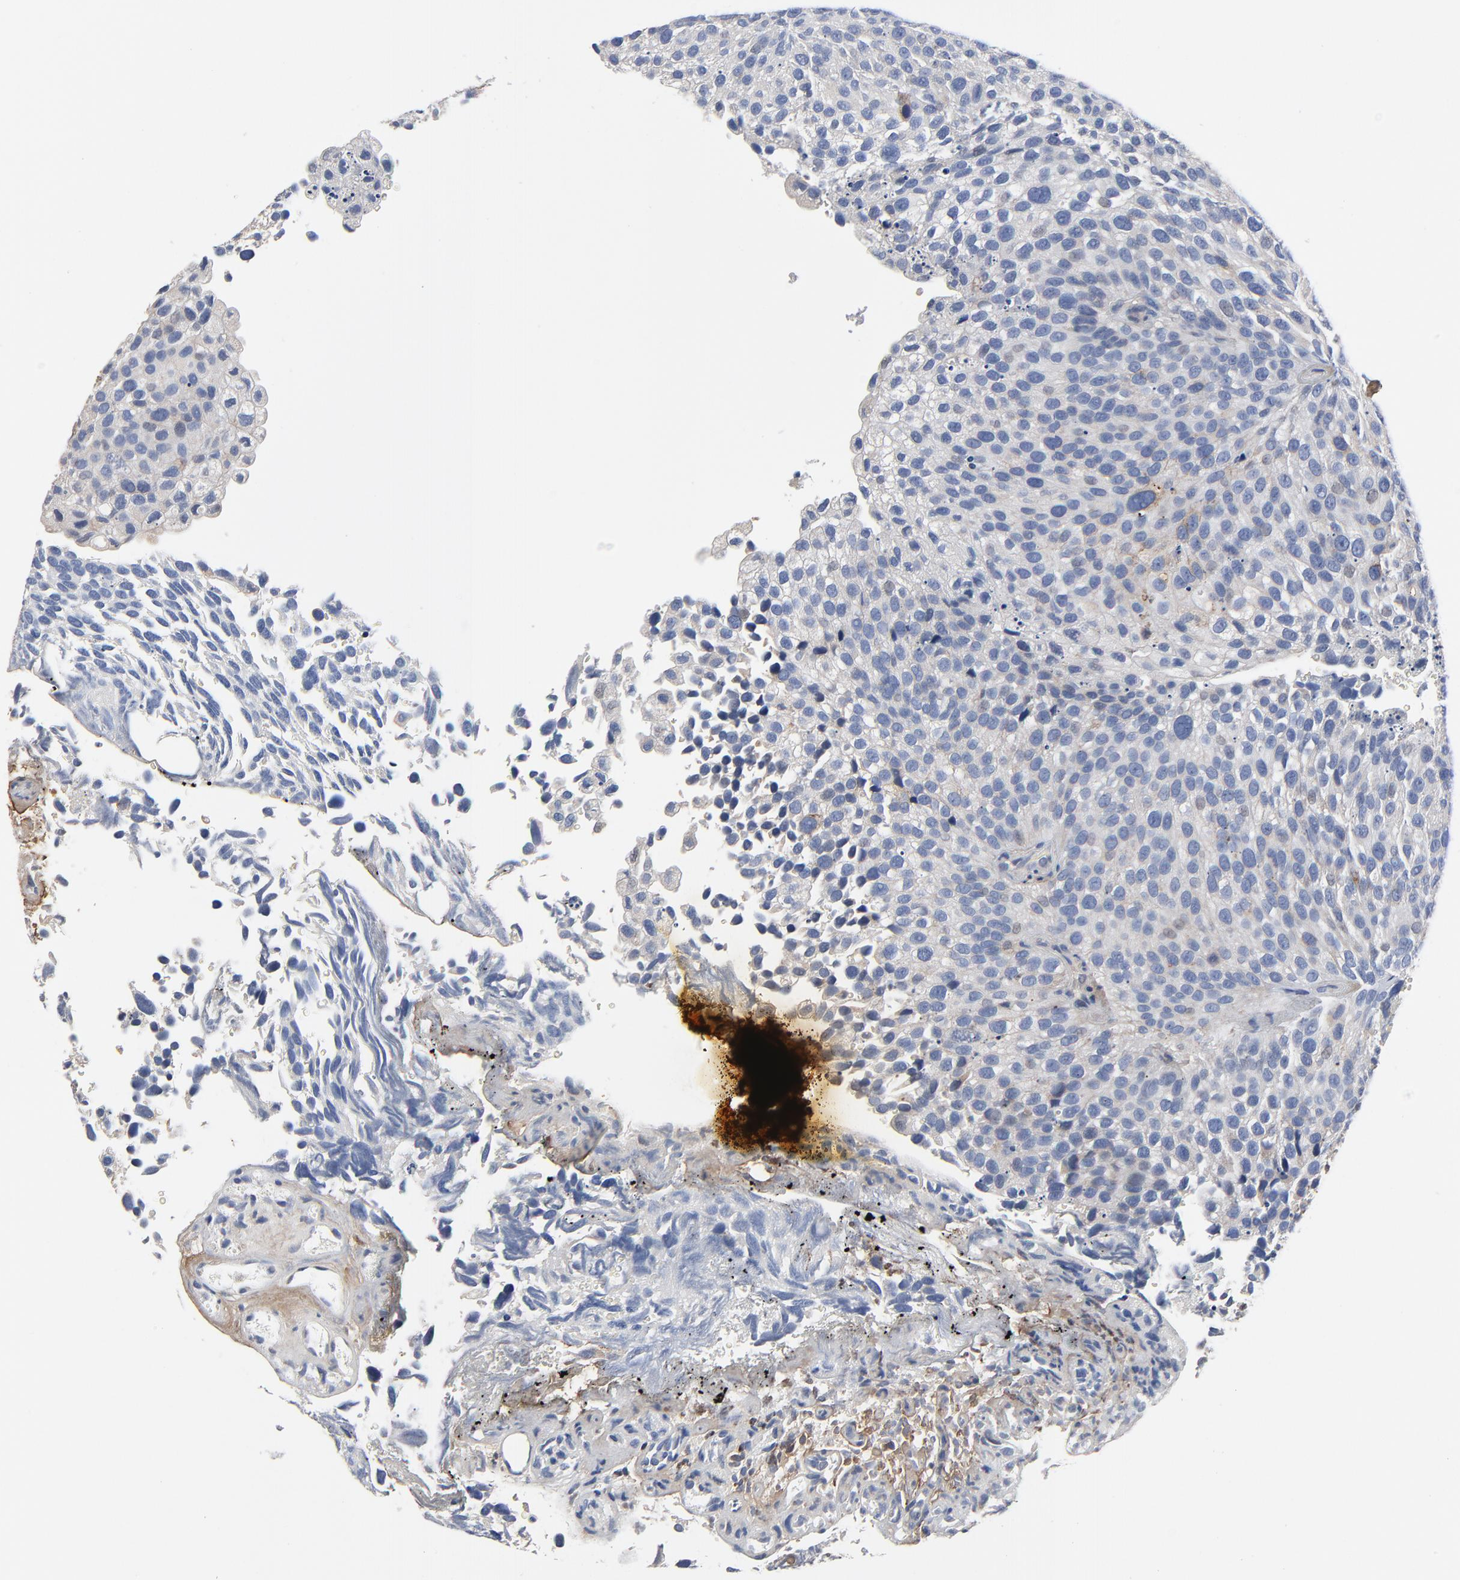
{"staining": {"intensity": "negative", "quantity": "none", "location": "none"}, "tissue": "urothelial cancer", "cell_type": "Tumor cells", "image_type": "cancer", "snomed": [{"axis": "morphology", "description": "Urothelial carcinoma, High grade"}, {"axis": "topography", "description": "Urinary bladder"}], "caption": "This is an immunohistochemistry photomicrograph of urothelial carcinoma (high-grade). There is no positivity in tumor cells.", "gene": "SKAP1", "patient": {"sex": "male", "age": 72}}